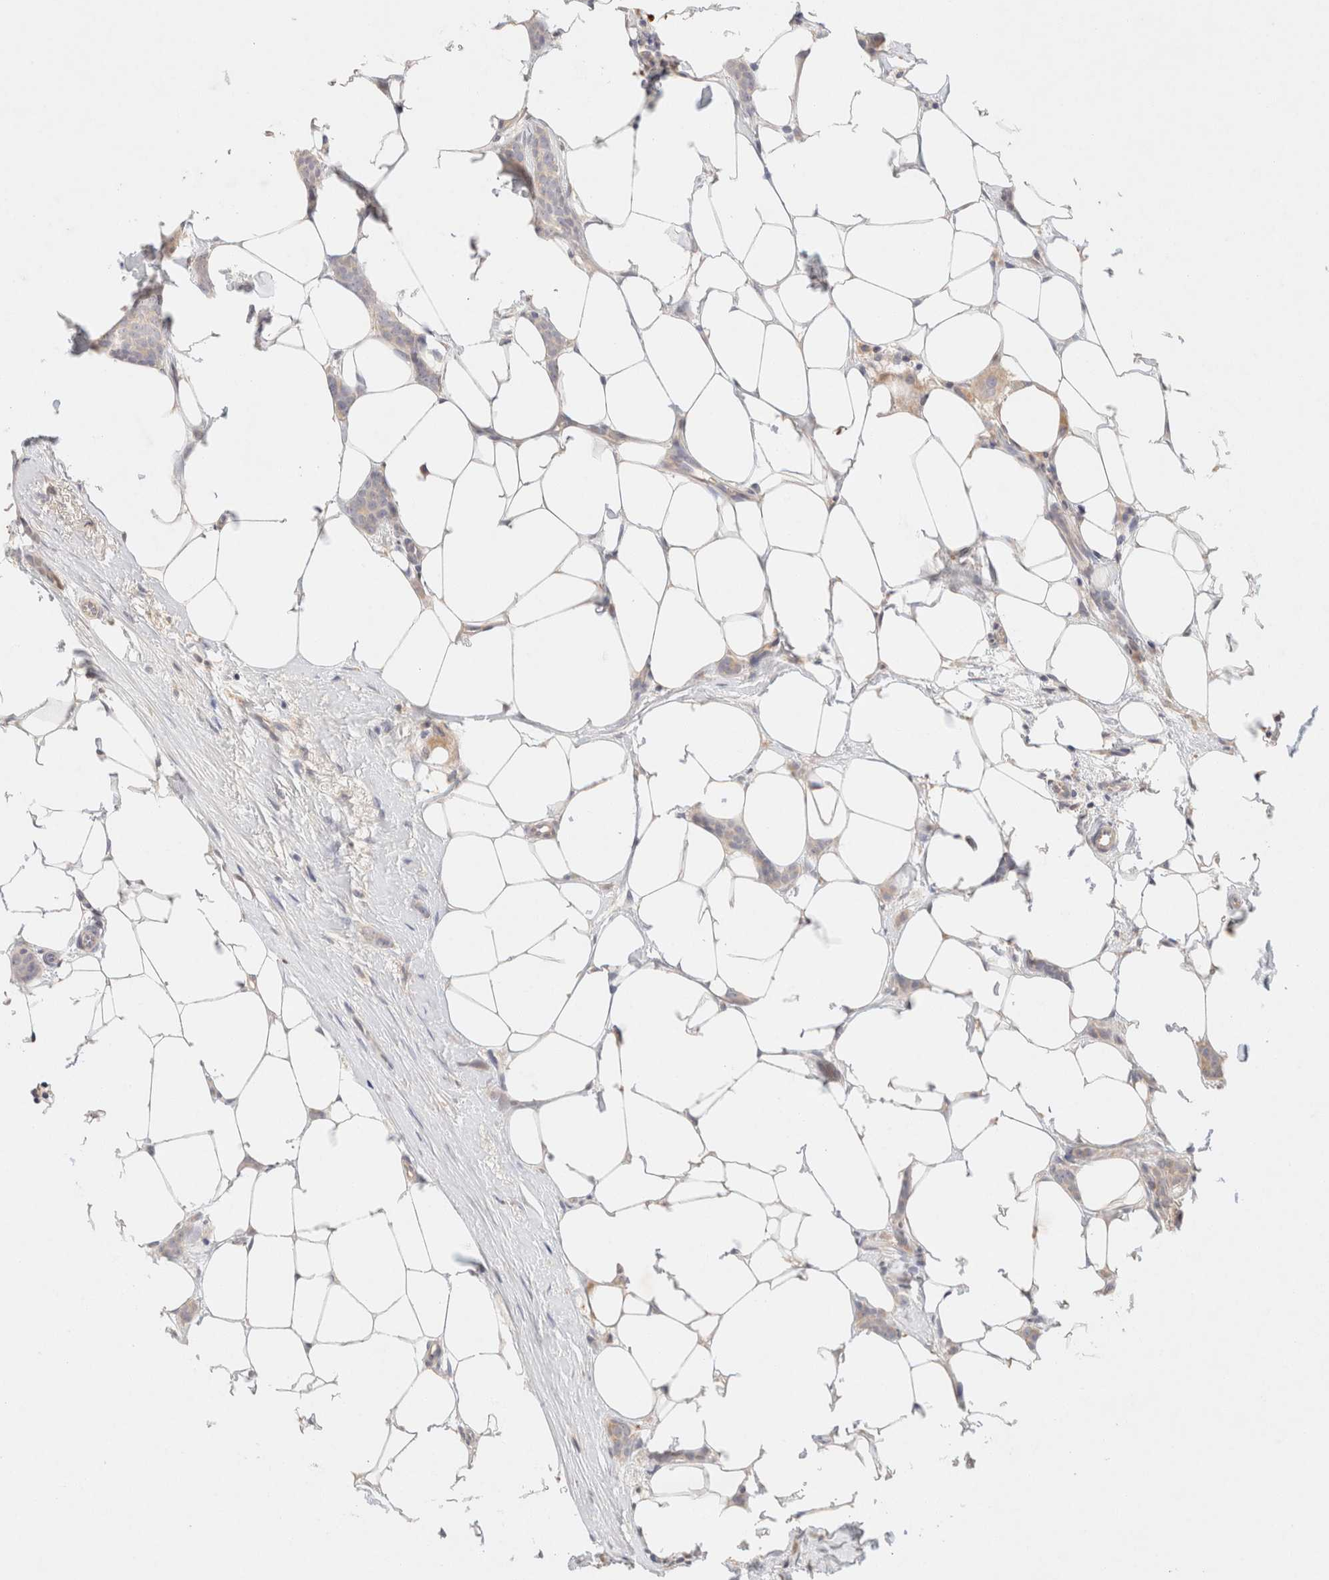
{"staining": {"intensity": "negative", "quantity": "none", "location": "none"}, "tissue": "breast cancer", "cell_type": "Tumor cells", "image_type": "cancer", "snomed": [{"axis": "morphology", "description": "Lobular carcinoma"}, {"axis": "topography", "description": "Skin"}, {"axis": "topography", "description": "Breast"}], "caption": "Immunohistochemistry (IHC) of breast cancer (lobular carcinoma) shows no positivity in tumor cells. (DAB (3,3'-diaminobenzidine) immunohistochemistry visualized using brightfield microscopy, high magnification).", "gene": "SNTB1", "patient": {"sex": "female", "age": 46}}